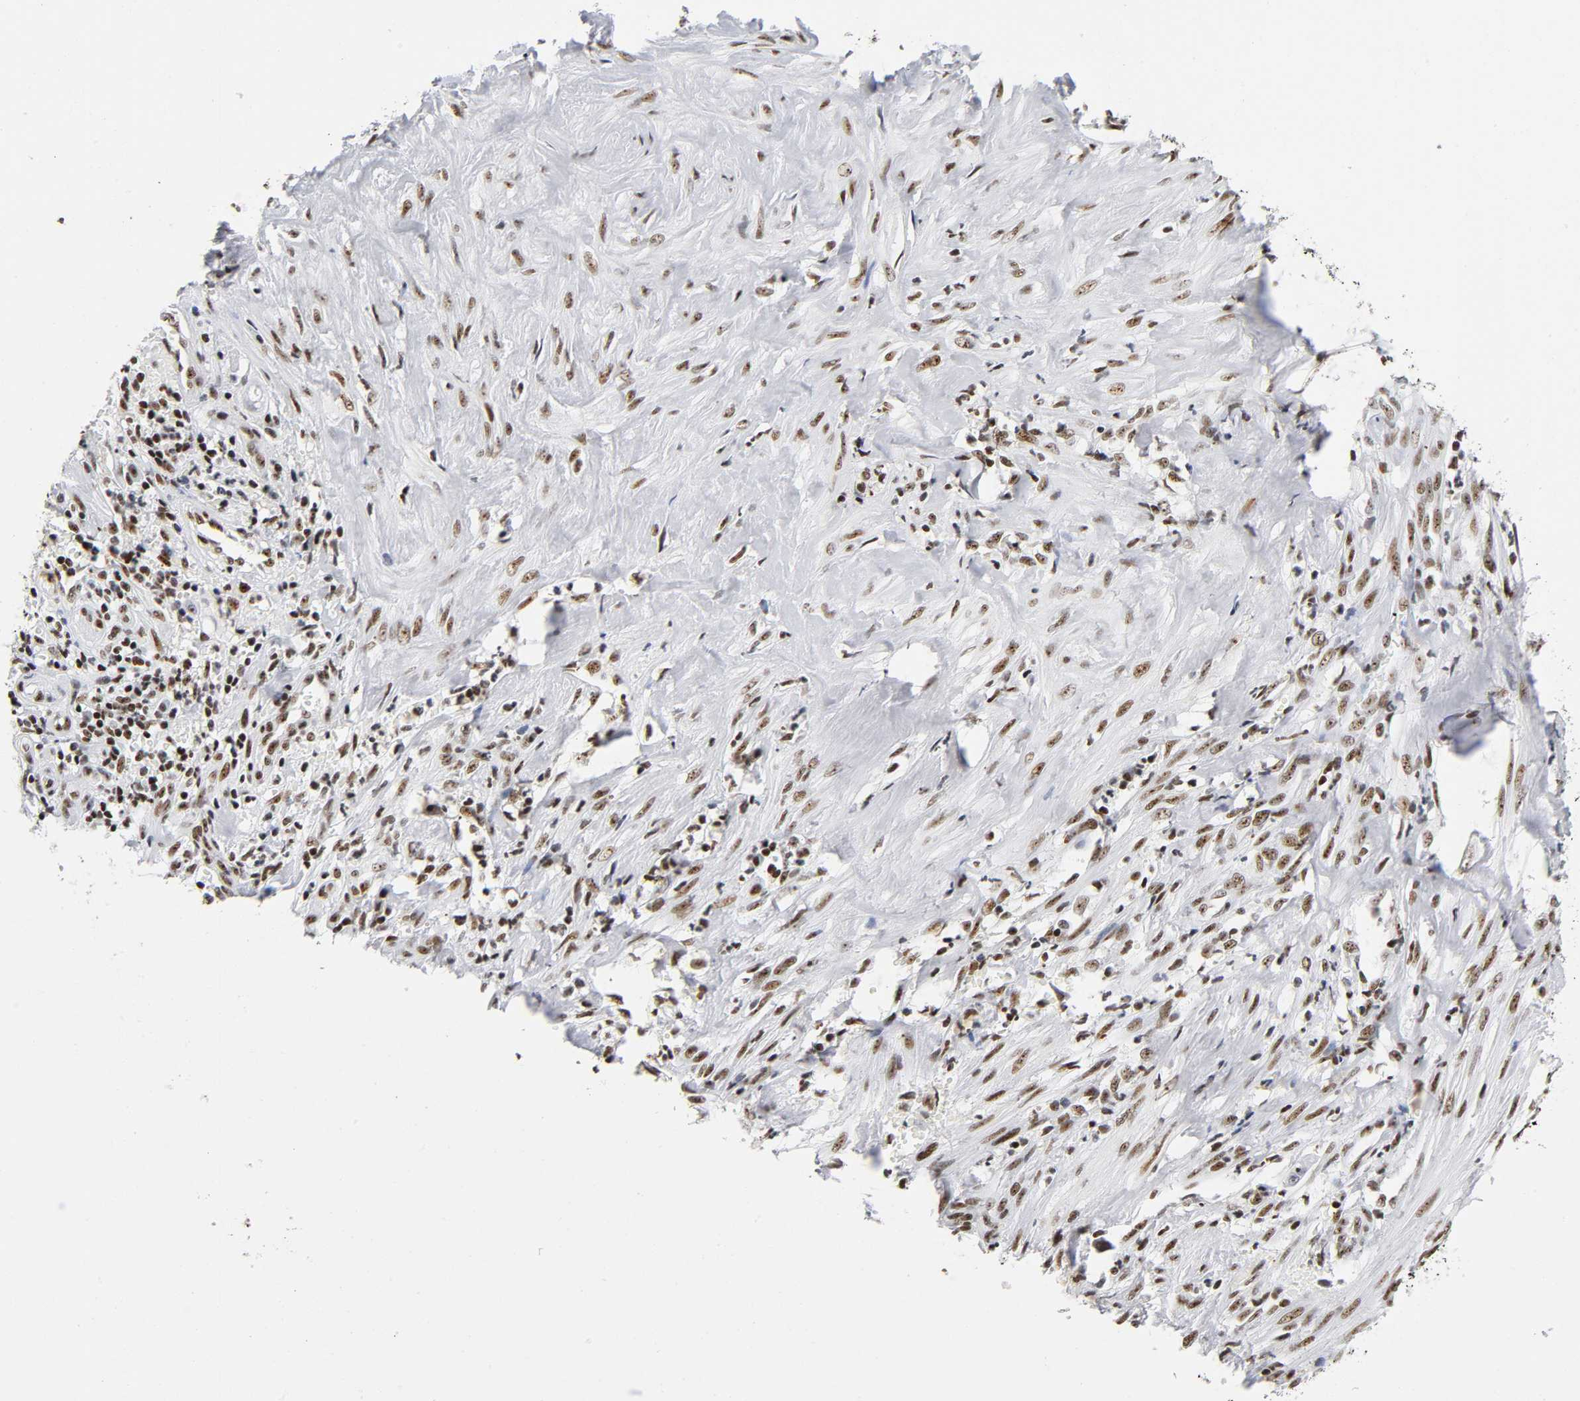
{"staining": {"intensity": "moderate", "quantity": ">75%", "location": "nuclear"}, "tissue": "liver cancer", "cell_type": "Tumor cells", "image_type": "cancer", "snomed": [{"axis": "morphology", "description": "Cholangiocarcinoma"}, {"axis": "topography", "description": "Liver"}], "caption": "Human cholangiocarcinoma (liver) stained with a protein marker shows moderate staining in tumor cells.", "gene": "UBTF", "patient": {"sex": "female", "age": 70}}